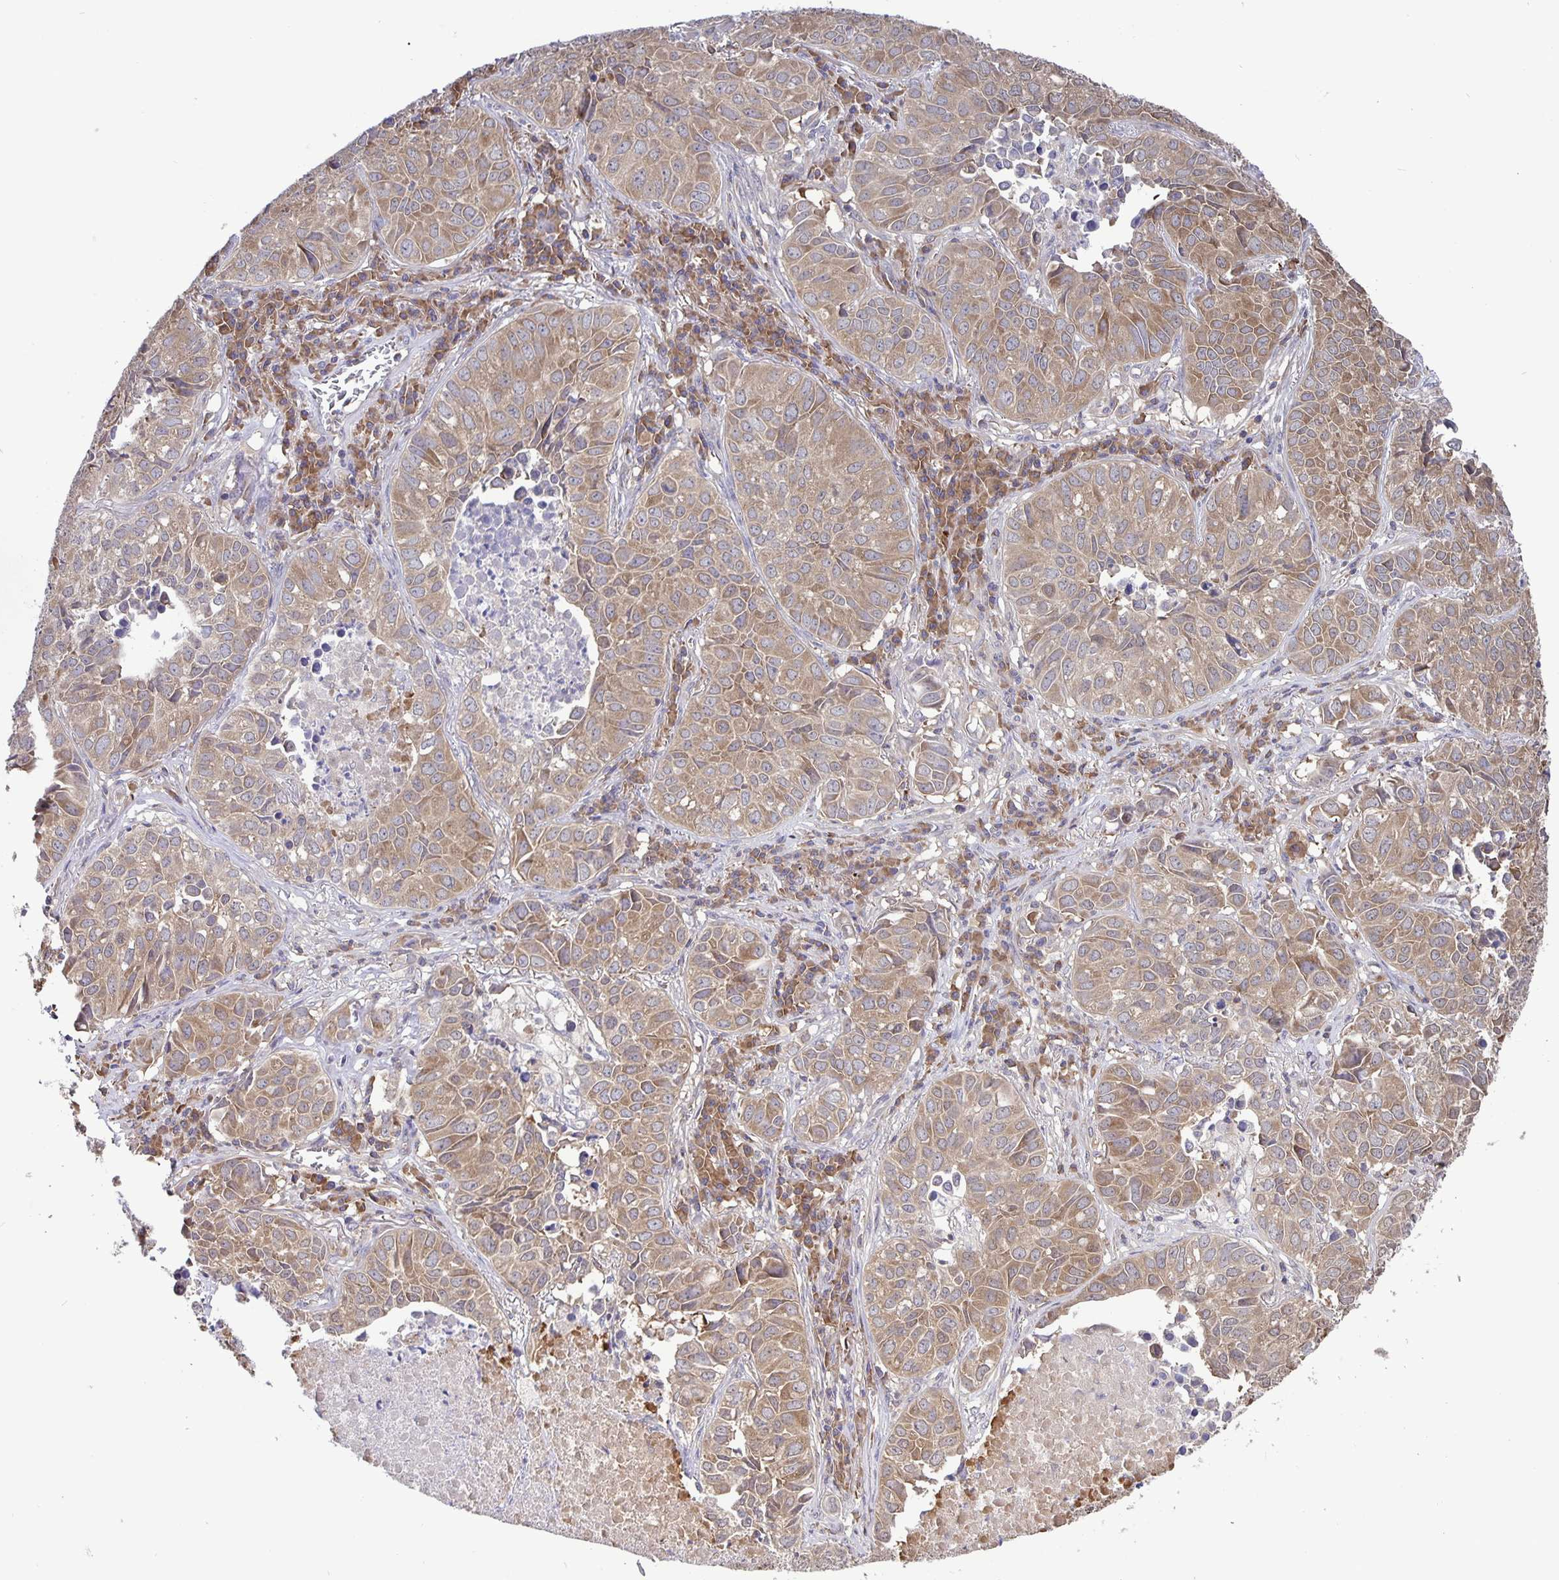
{"staining": {"intensity": "moderate", "quantity": ">75%", "location": "cytoplasmic/membranous"}, "tissue": "lung cancer", "cell_type": "Tumor cells", "image_type": "cancer", "snomed": [{"axis": "morphology", "description": "Adenocarcinoma, NOS"}, {"axis": "topography", "description": "Lung"}], "caption": "An image showing moderate cytoplasmic/membranous expression in about >75% of tumor cells in adenocarcinoma (lung), as visualized by brown immunohistochemical staining.", "gene": "FEM1C", "patient": {"sex": "female", "age": 50}}